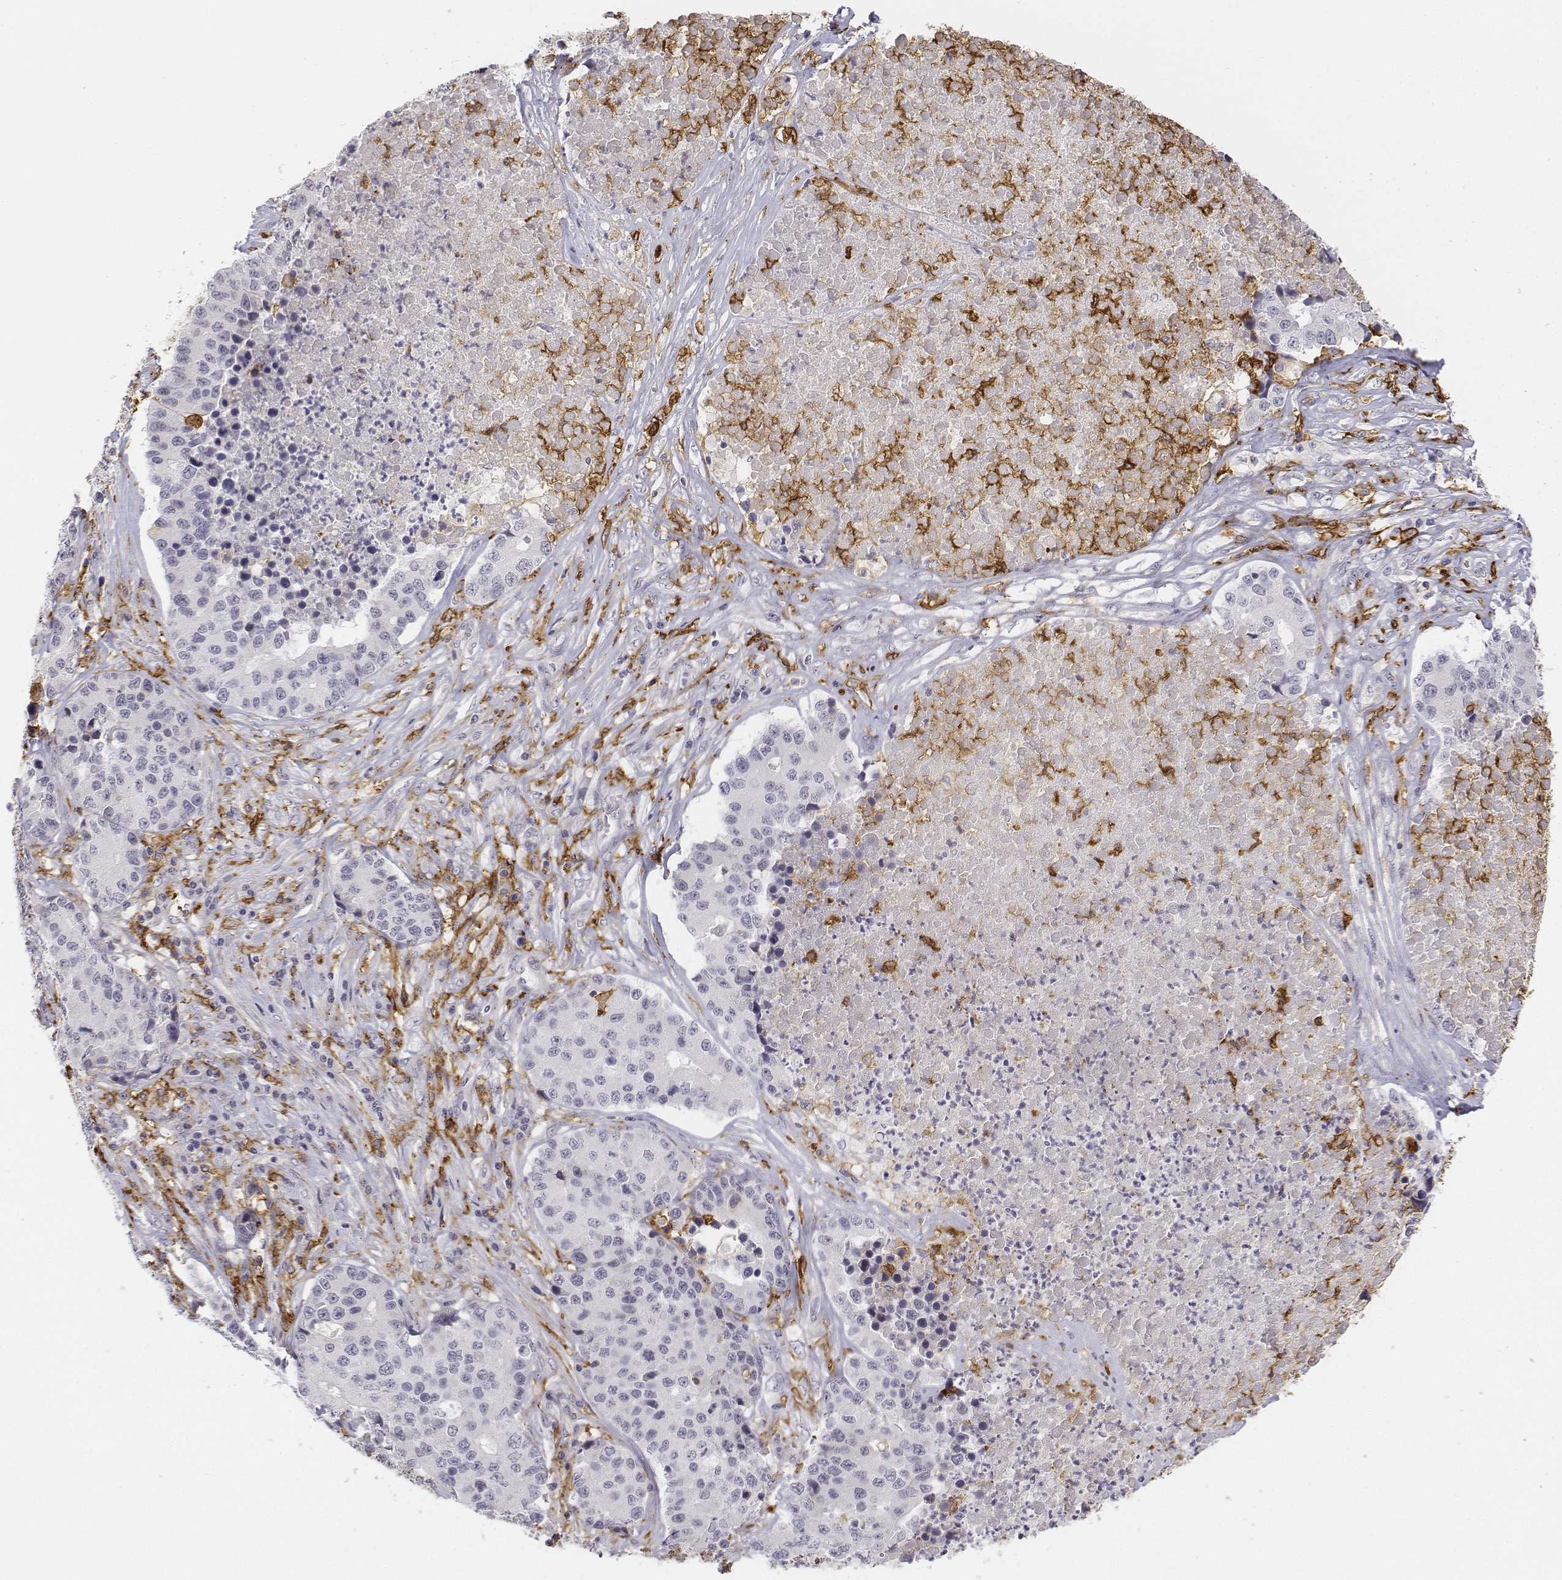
{"staining": {"intensity": "negative", "quantity": "none", "location": "none"}, "tissue": "stomach cancer", "cell_type": "Tumor cells", "image_type": "cancer", "snomed": [{"axis": "morphology", "description": "Adenocarcinoma, NOS"}, {"axis": "topography", "description": "Stomach"}], "caption": "Photomicrograph shows no significant protein positivity in tumor cells of stomach cancer (adenocarcinoma).", "gene": "CD14", "patient": {"sex": "male", "age": 71}}